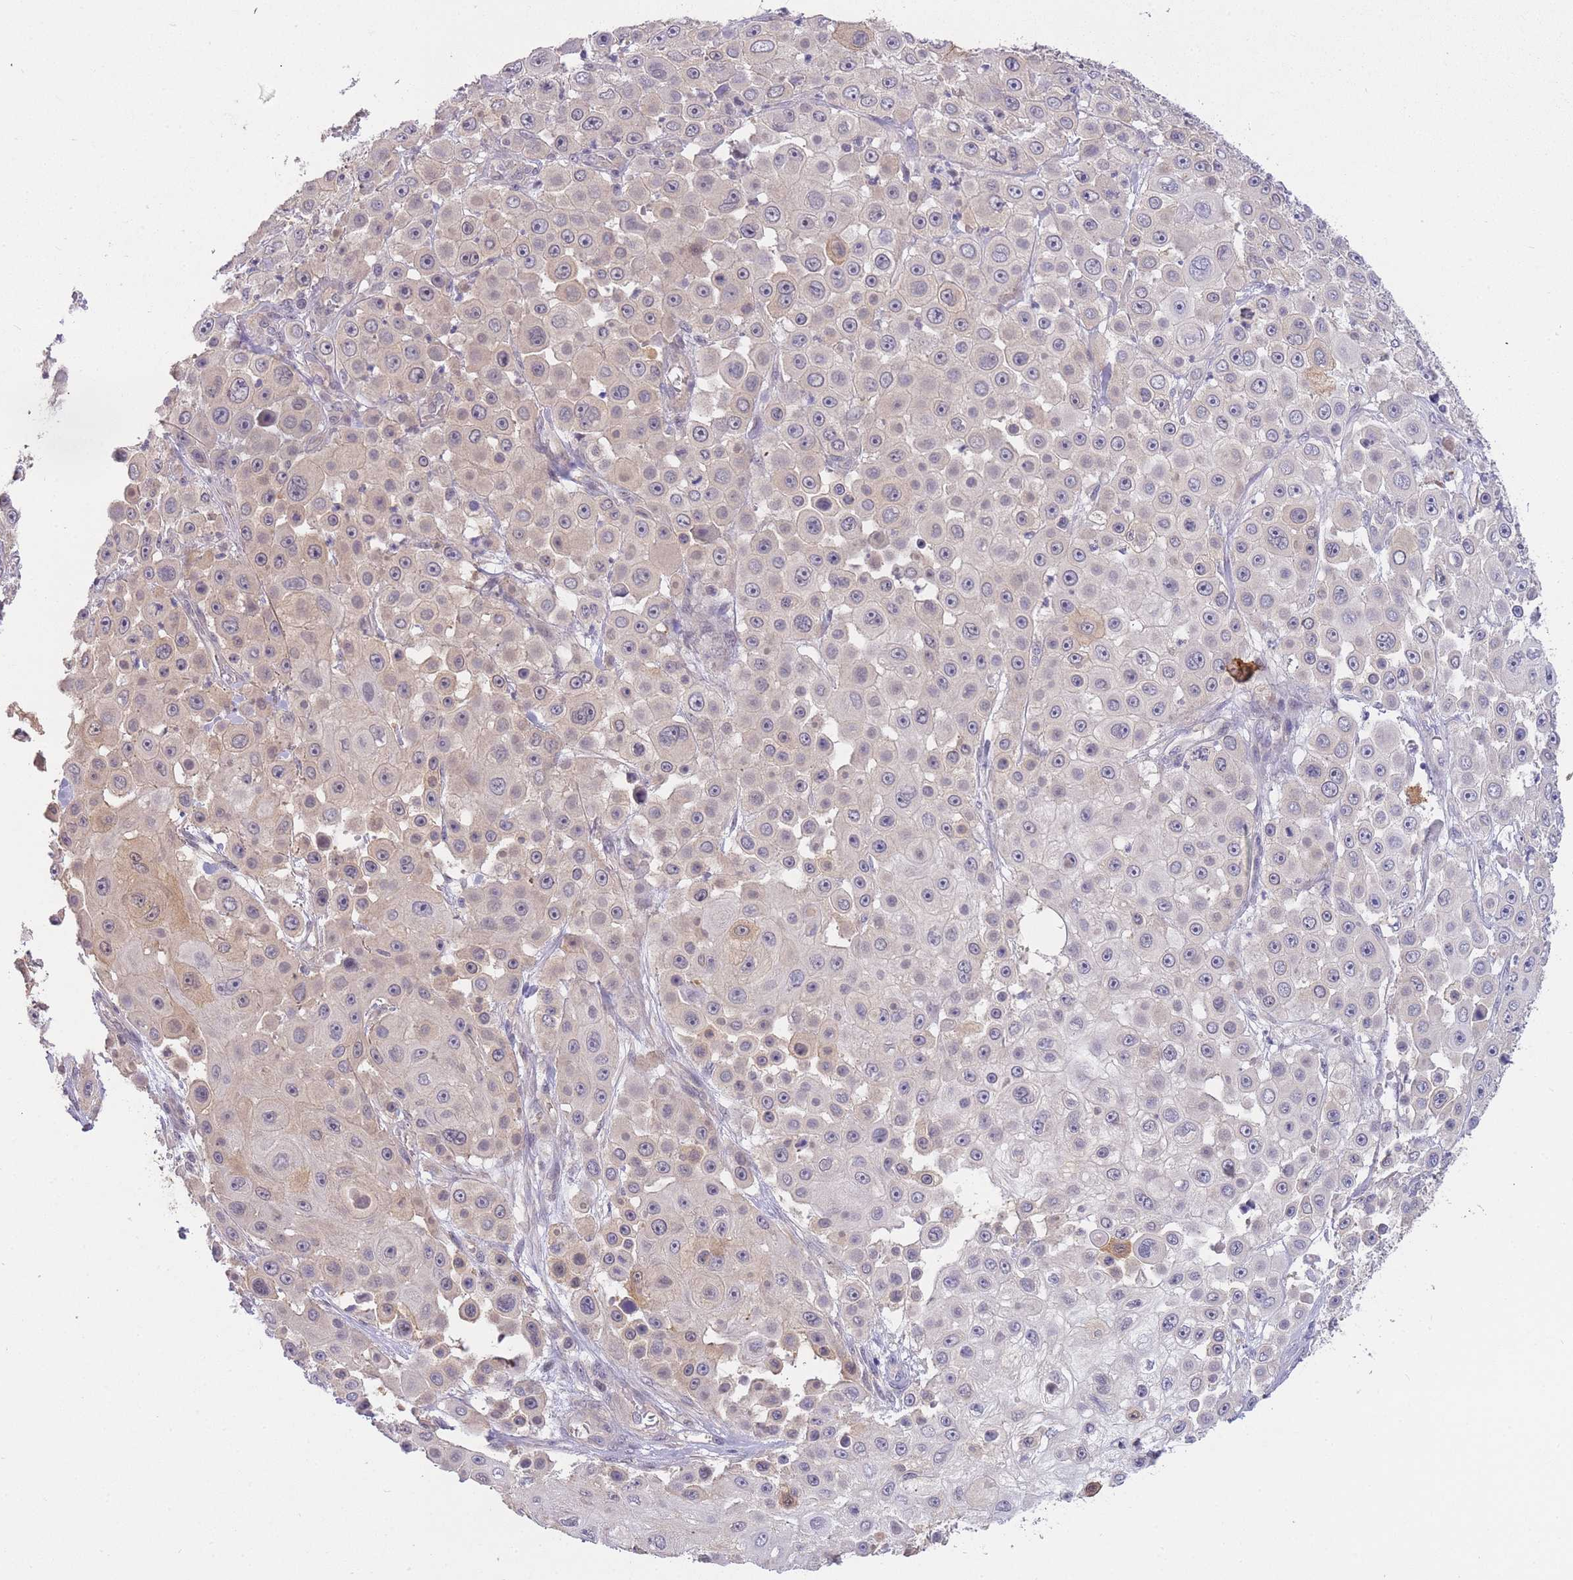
{"staining": {"intensity": "weak", "quantity": "<25%", "location": "cytoplasmic/membranous"}, "tissue": "skin cancer", "cell_type": "Tumor cells", "image_type": "cancer", "snomed": [{"axis": "morphology", "description": "Squamous cell carcinoma, NOS"}, {"axis": "topography", "description": "Skin"}], "caption": "High magnification brightfield microscopy of skin cancer (squamous cell carcinoma) stained with DAB (3,3'-diaminobenzidine) (brown) and counterstained with hematoxylin (blue): tumor cells show no significant expression. The staining is performed using DAB brown chromogen with nuclei counter-stained in using hematoxylin.", "gene": "SMC6", "patient": {"sex": "male", "age": 67}}